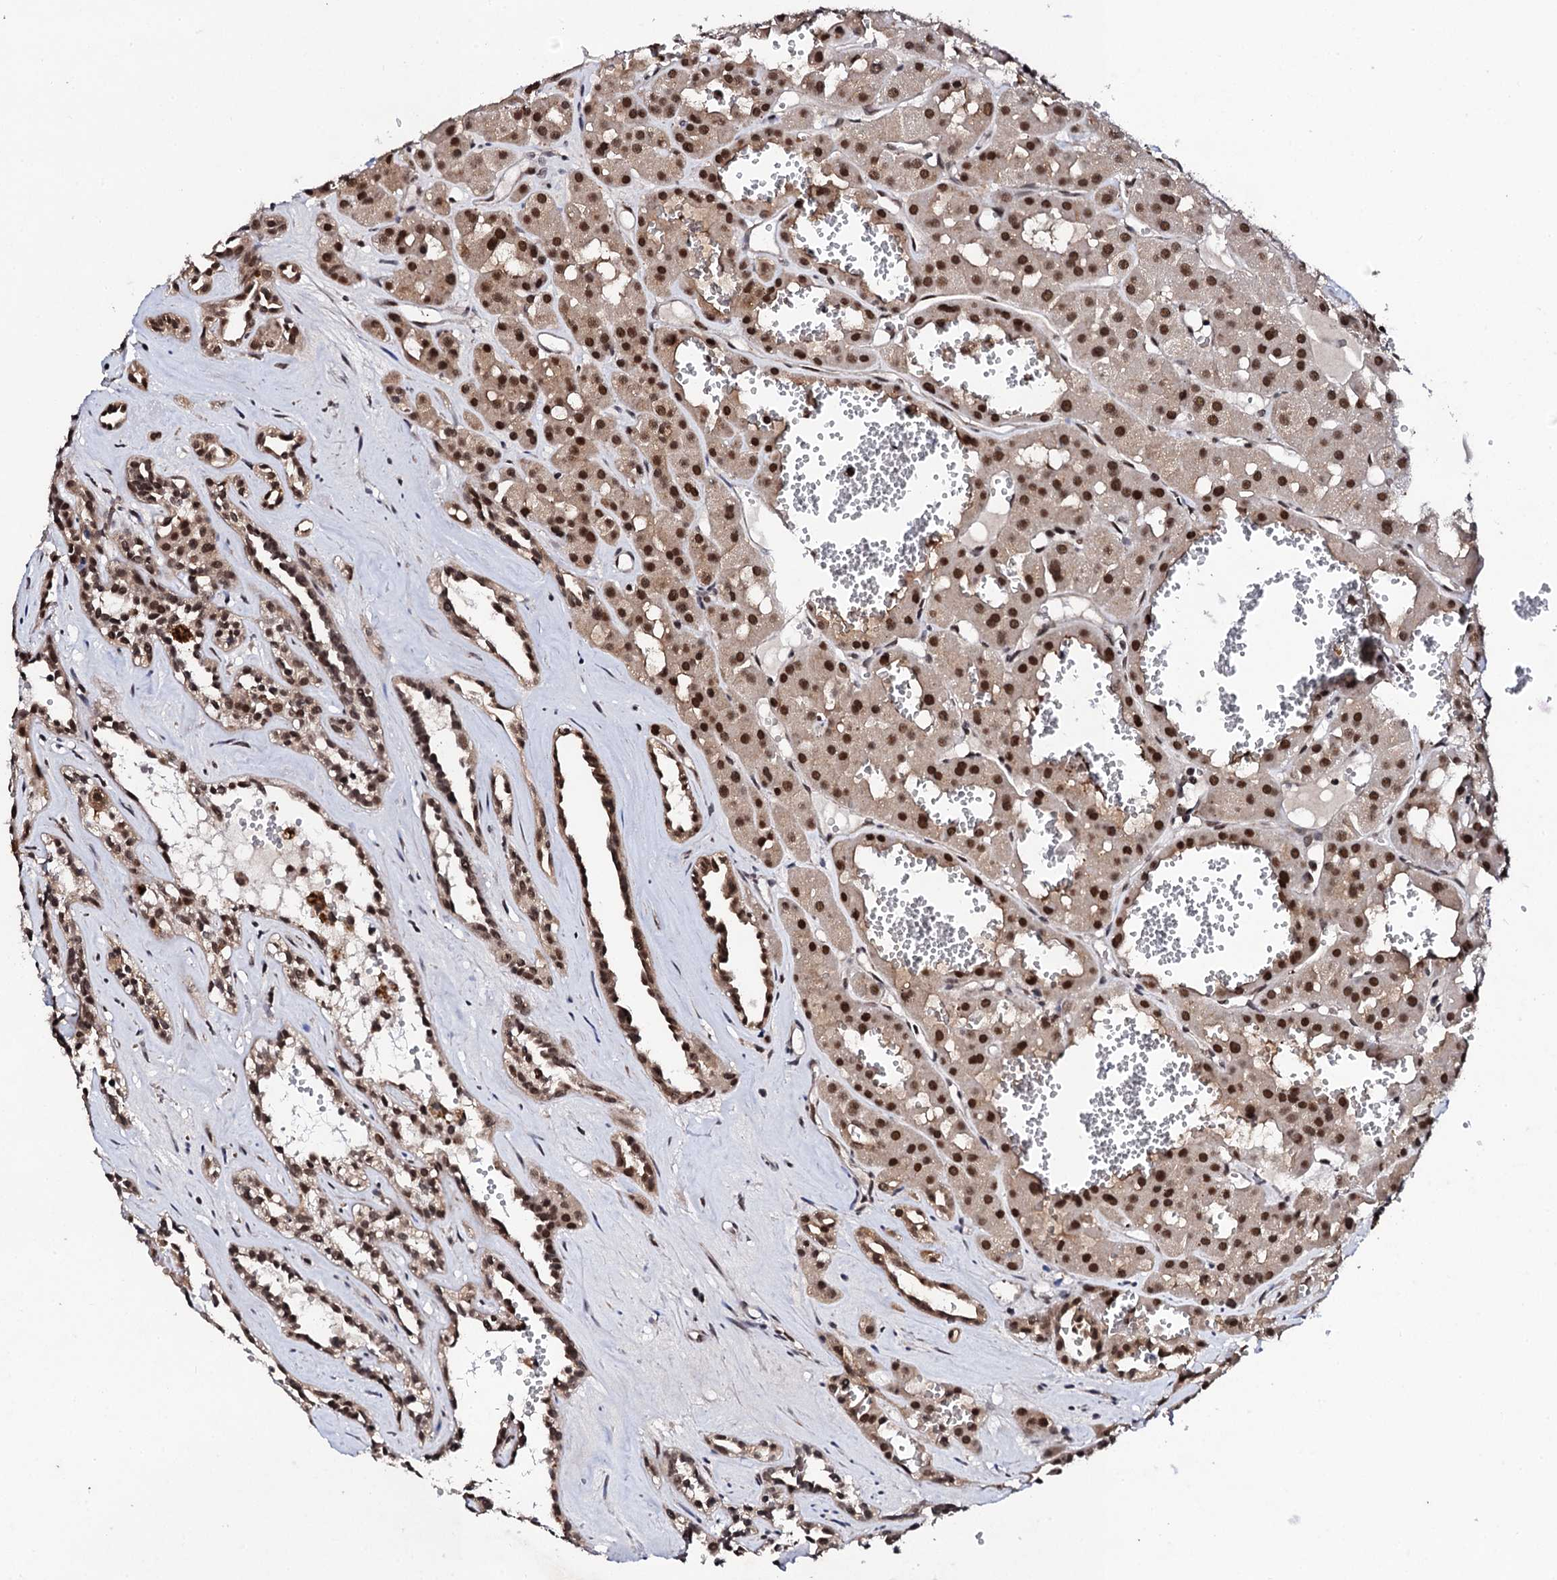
{"staining": {"intensity": "strong", "quantity": ">75%", "location": "cytoplasmic/membranous,nuclear"}, "tissue": "renal cancer", "cell_type": "Tumor cells", "image_type": "cancer", "snomed": [{"axis": "morphology", "description": "Carcinoma, NOS"}, {"axis": "topography", "description": "Kidney"}], "caption": "Immunohistochemistry (DAB (3,3'-diaminobenzidine)) staining of carcinoma (renal) exhibits strong cytoplasmic/membranous and nuclear protein expression in about >75% of tumor cells. (DAB = brown stain, brightfield microscopy at high magnification).", "gene": "CSTF3", "patient": {"sex": "female", "age": 75}}